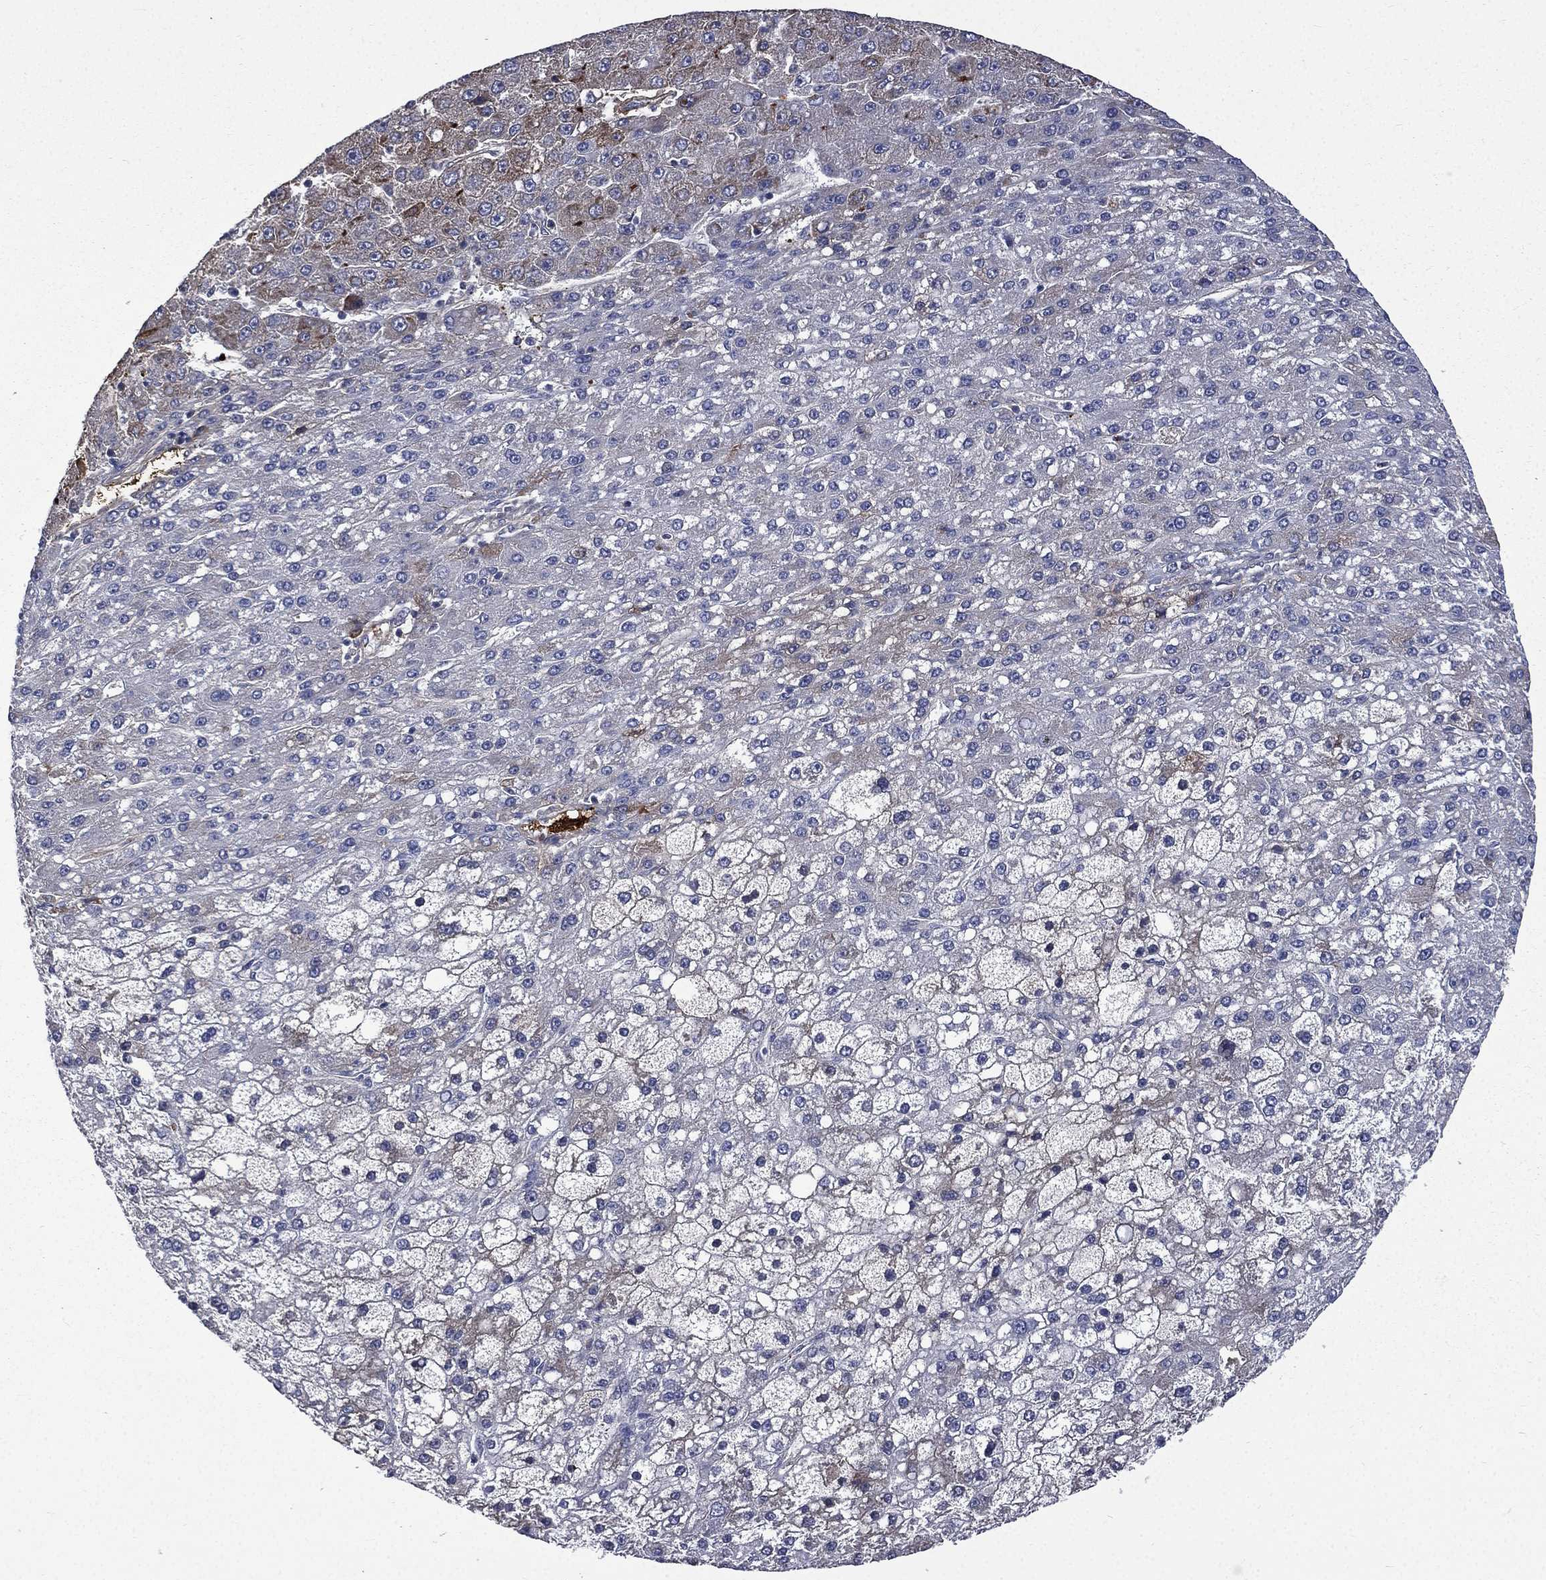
{"staining": {"intensity": "moderate", "quantity": "<25%", "location": "cytoplasmic/membranous"}, "tissue": "liver cancer", "cell_type": "Tumor cells", "image_type": "cancer", "snomed": [{"axis": "morphology", "description": "Carcinoma, Hepatocellular, NOS"}, {"axis": "topography", "description": "Liver"}], "caption": "Hepatocellular carcinoma (liver) was stained to show a protein in brown. There is low levels of moderate cytoplasmic/membranous staining in approximately <25% of tumor cells.", "gene": "FGG", "patient": {"sex": "male", "age": 67}}